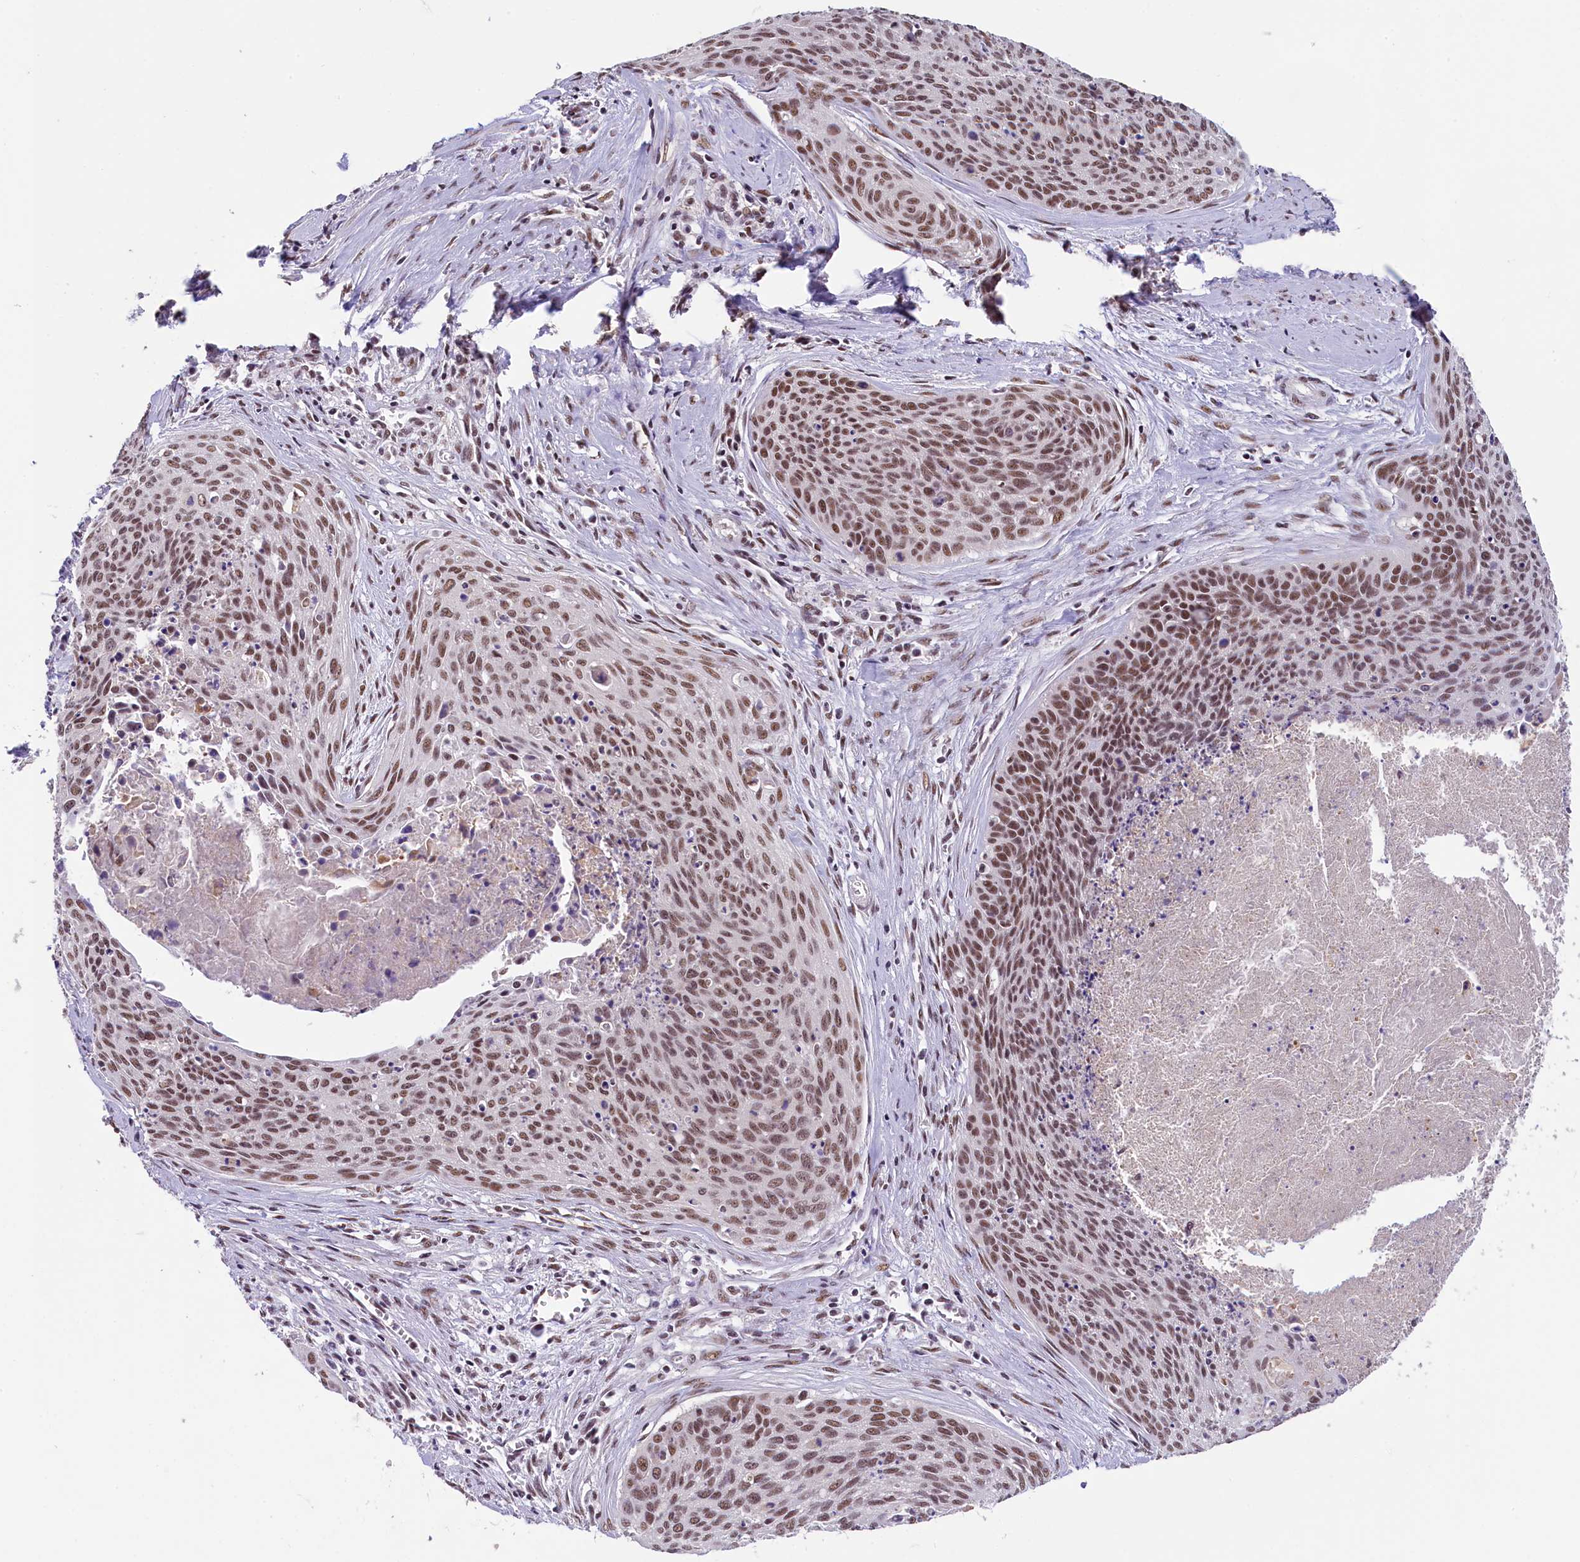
{"staining": {"intensity": "moderate", "quantity": ">75%", "location": "nuclear"}, "tissue": "cervical cancer", "cell_type": "Tumor cells", "image_type": "cancer", "snomed": [{"axis": "morphology", "description": "Squamous cell carcinoma, NOS"}, {"axis": "topography", "description": "Cervix"}], "caption": "High-power microscopy captured an immunohistochemistry (IHC) photomicrograph of cervical squamous cell carcinoma, revealing moderate nuclear expression in about >75% of tumor cells.", "gene": "ZC3H4", "patient": {"sex": "female", "age": 55}}